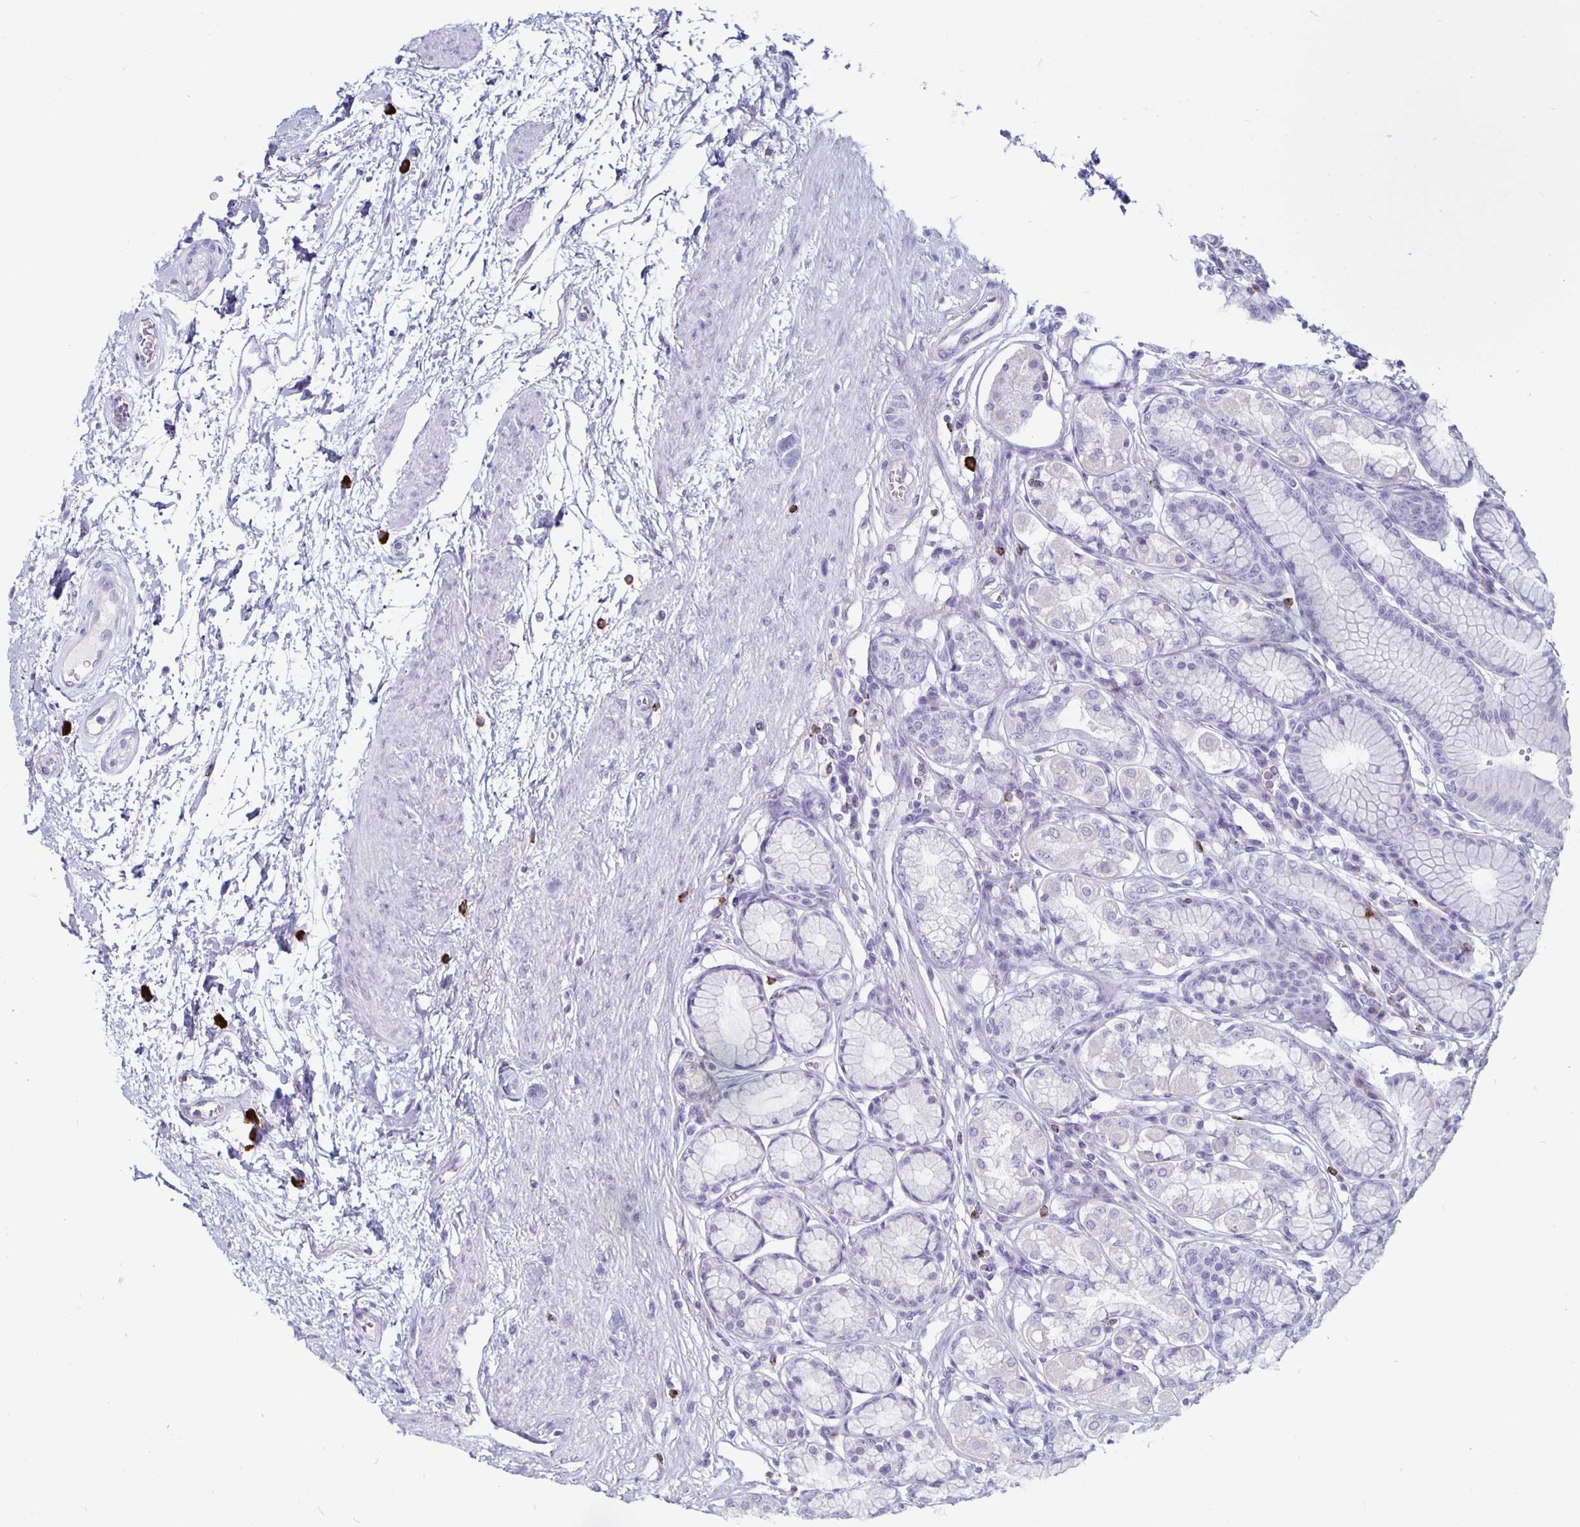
{"staining": {"intensity": "negative", "quantity": "none", "location": "none"}, "tissue": "stomach", "cell_type": "Glandular cells", "image_type": "normal", "snomed": [{"axis": "morphology", "description": "Normal tissue, NOS"}, {"axis": "topography", "description": "Stomach"}, {"axis": "topography", "description": "Stomach, lower"}], "caption": "The image displays no staining of glandular cells in benign stomach.", "gene": "GZMK", "patient": {"sex": "male", "age": 76}}